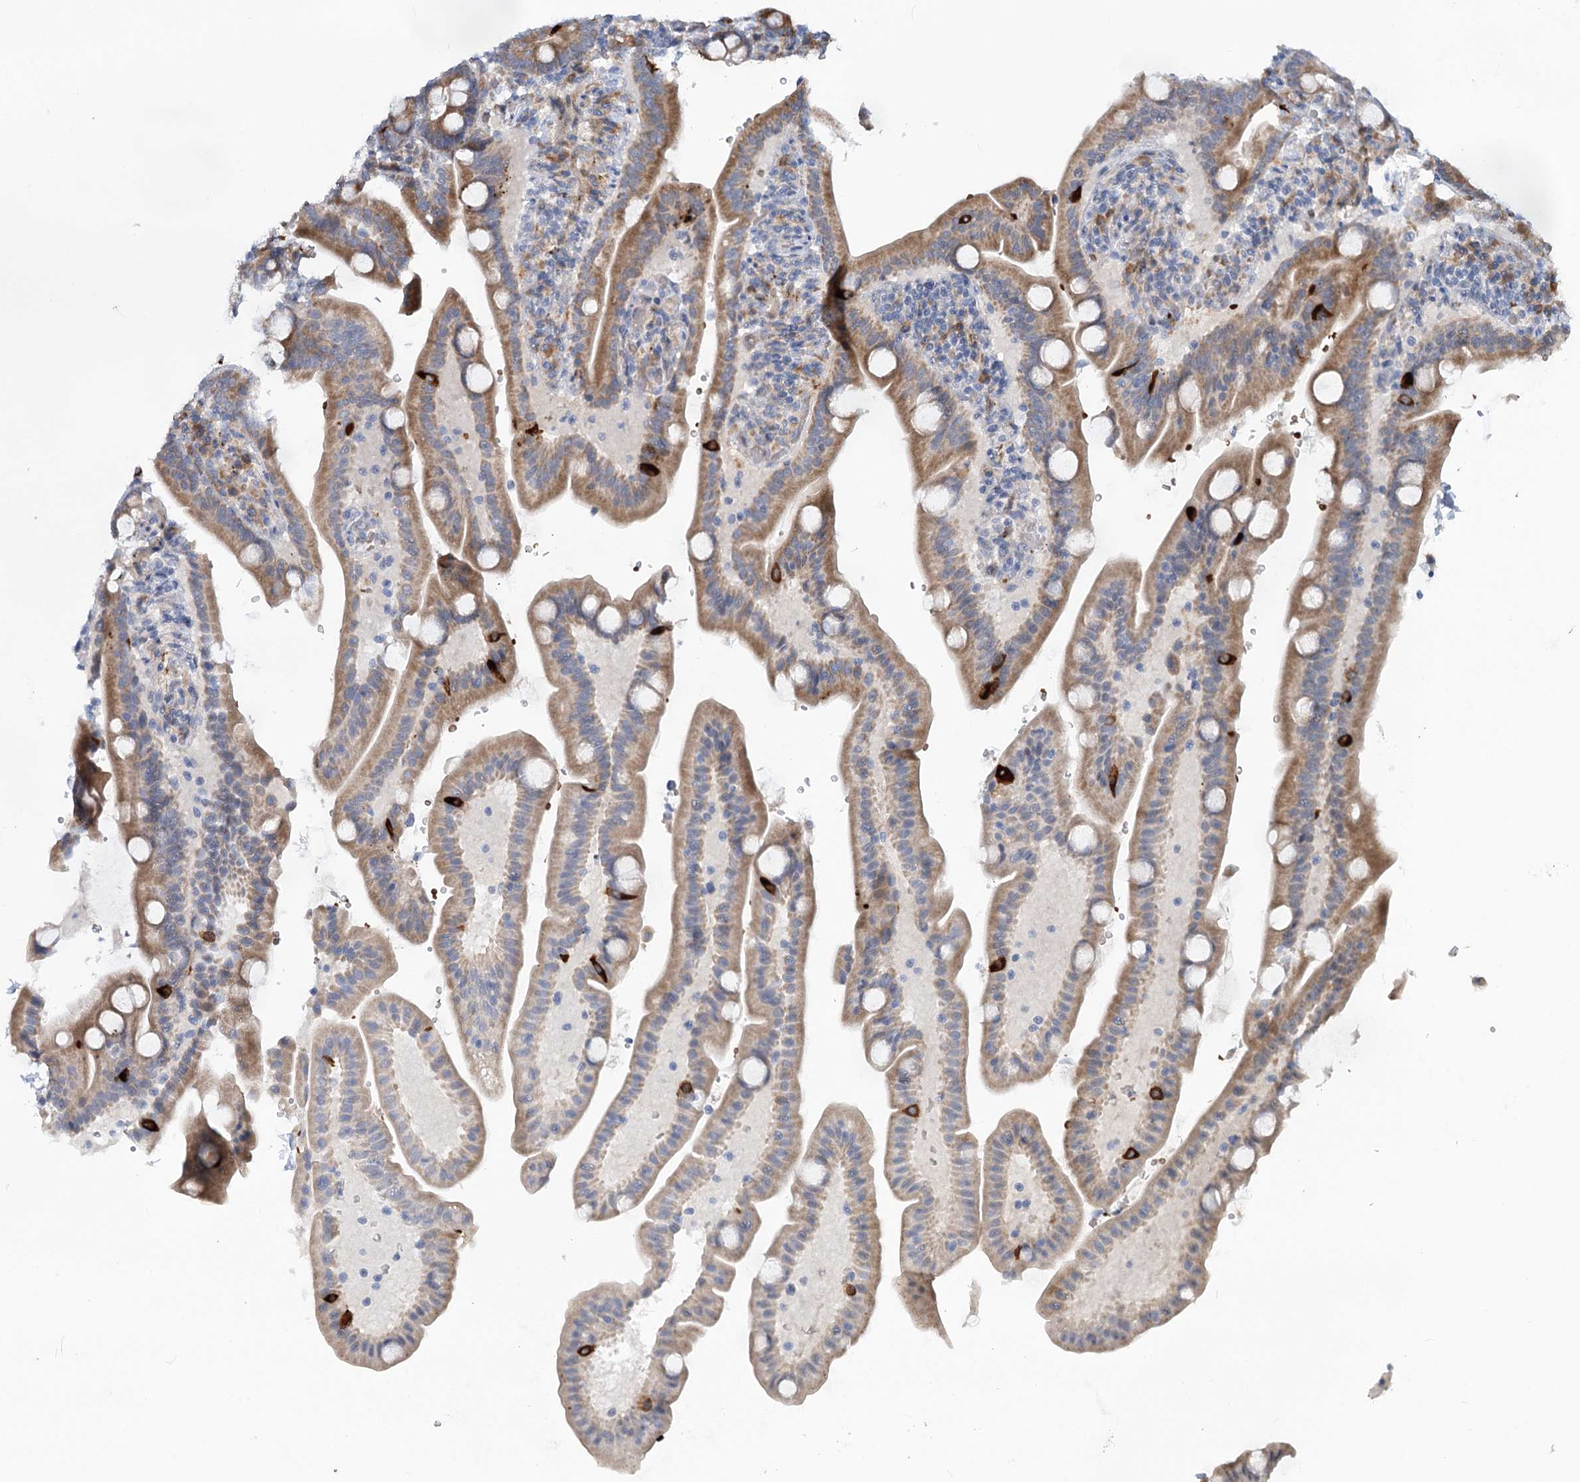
{"staining": {"intensity": "strong", "quantity": "<25%", "location": "cytoplasmic/membranous"}, "tissue": "duodenum", "cell_type": "Glandular cells", "image_type": "normal", "snomed": [{"axis": "morphology", "description": "Normal tissue, NOS"}, {"axis": "topography", "description": "Duodenum"}], "caption": "This image exhibits IHC staining of unremarkable duodenum, with medium strong cytoplasmic/membranous positivity in approximately <25% of glandular cells.", "gene": "CIB4", "patient": {"sex": "male", "age": 54}}